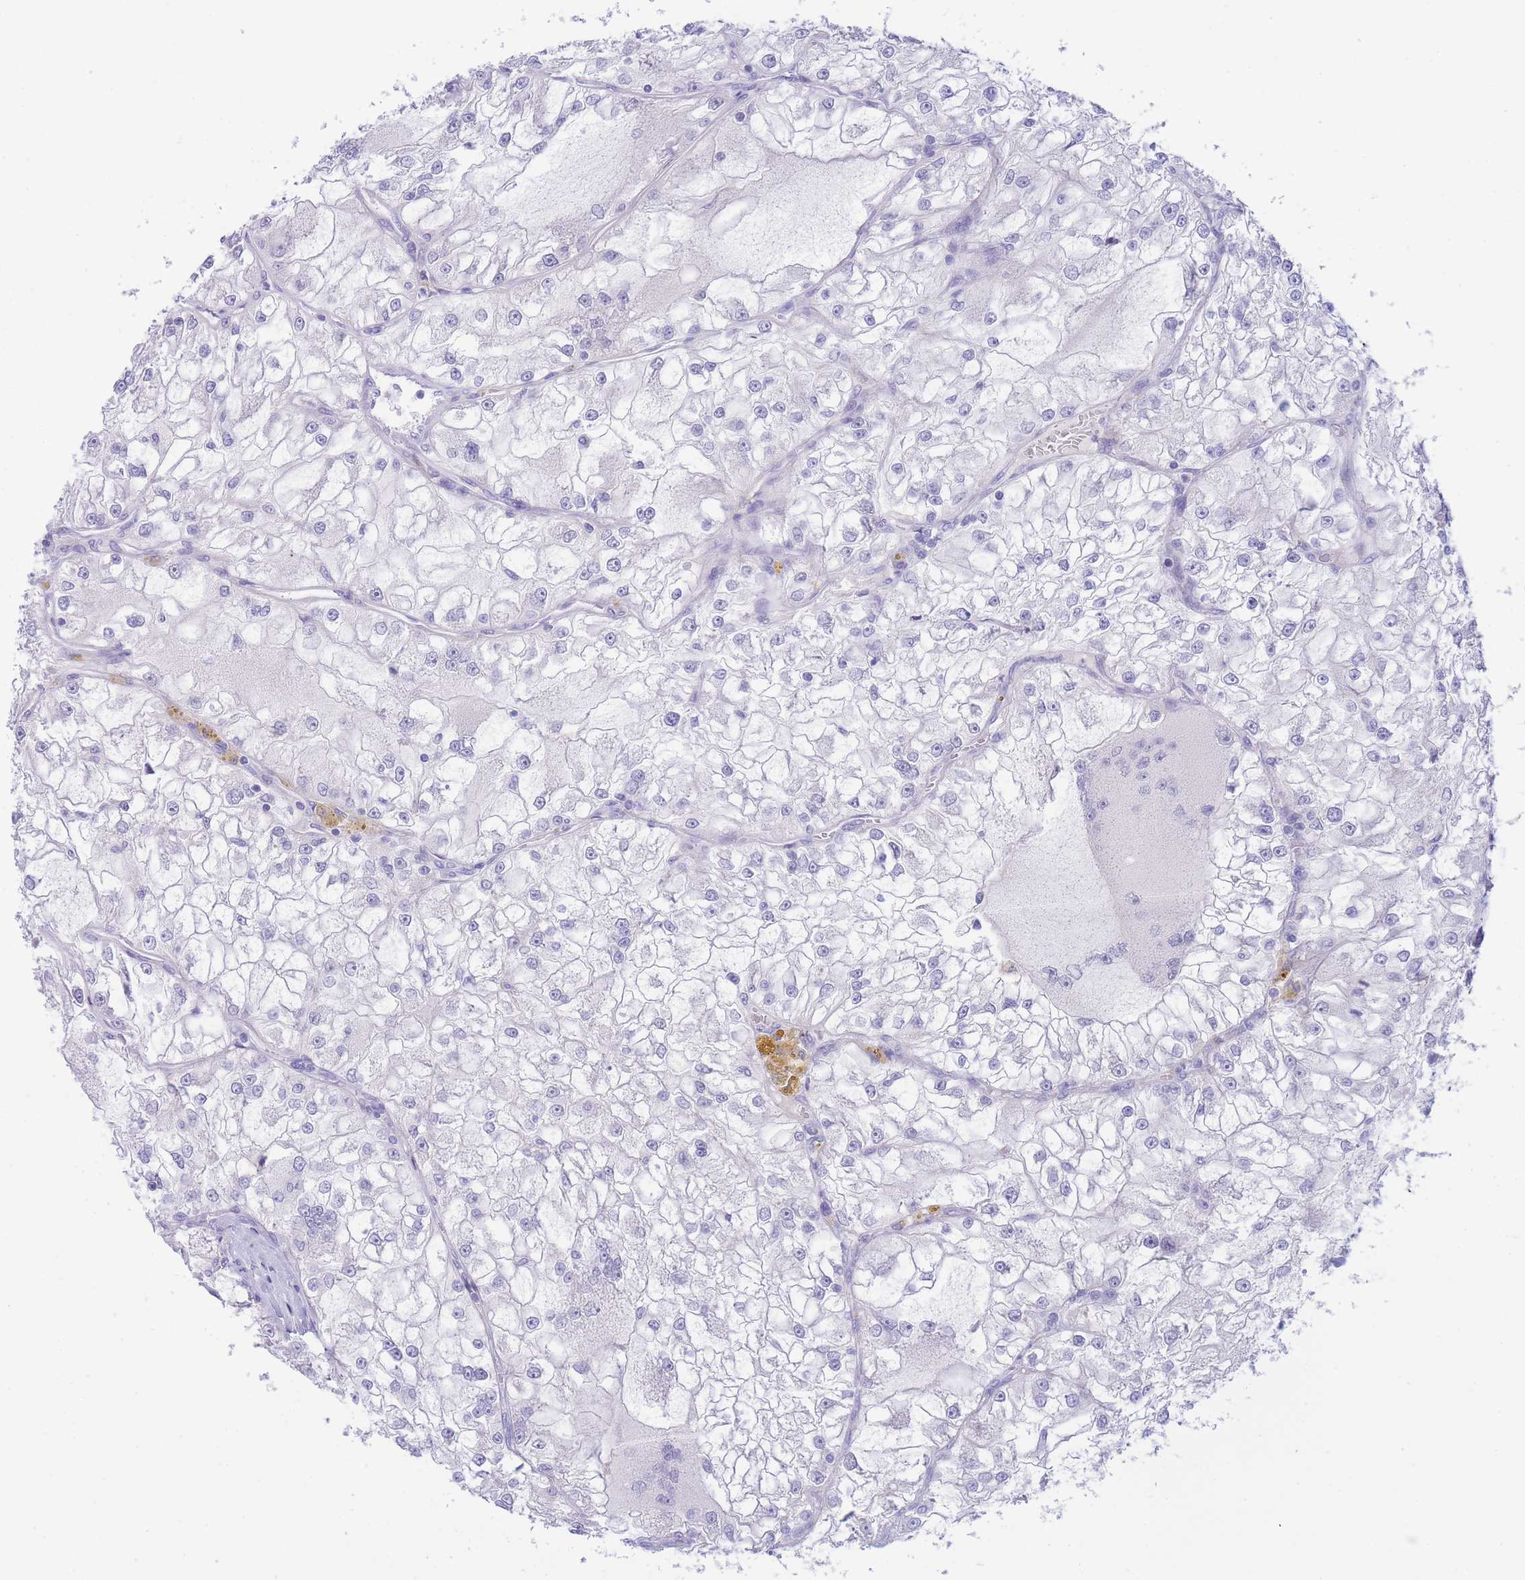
{"staining": {"intensity": "negative", "quantity": "none", "location": "none"}, "tissue": "renal cancer", "cell_type": "Tumor cells", "image_type": "cancer", "snomed": [{"axis": "morphology", "description": "Adenocarcinoma, NOS"}, {"axis": "topography", "description": "Kidney"}], "caption": "Immunohistochemical staining of renal adenocarcinoma shows no significant positivity in tumor cells. Brightfield microscopy of IHC stained with DAB (3,3'-diaminobenzidine) (brown) and hematoxylin (blue), captured at high magnification.", "gene": "PCDHB3", "patient": {"sex": "female", "age": 72}}